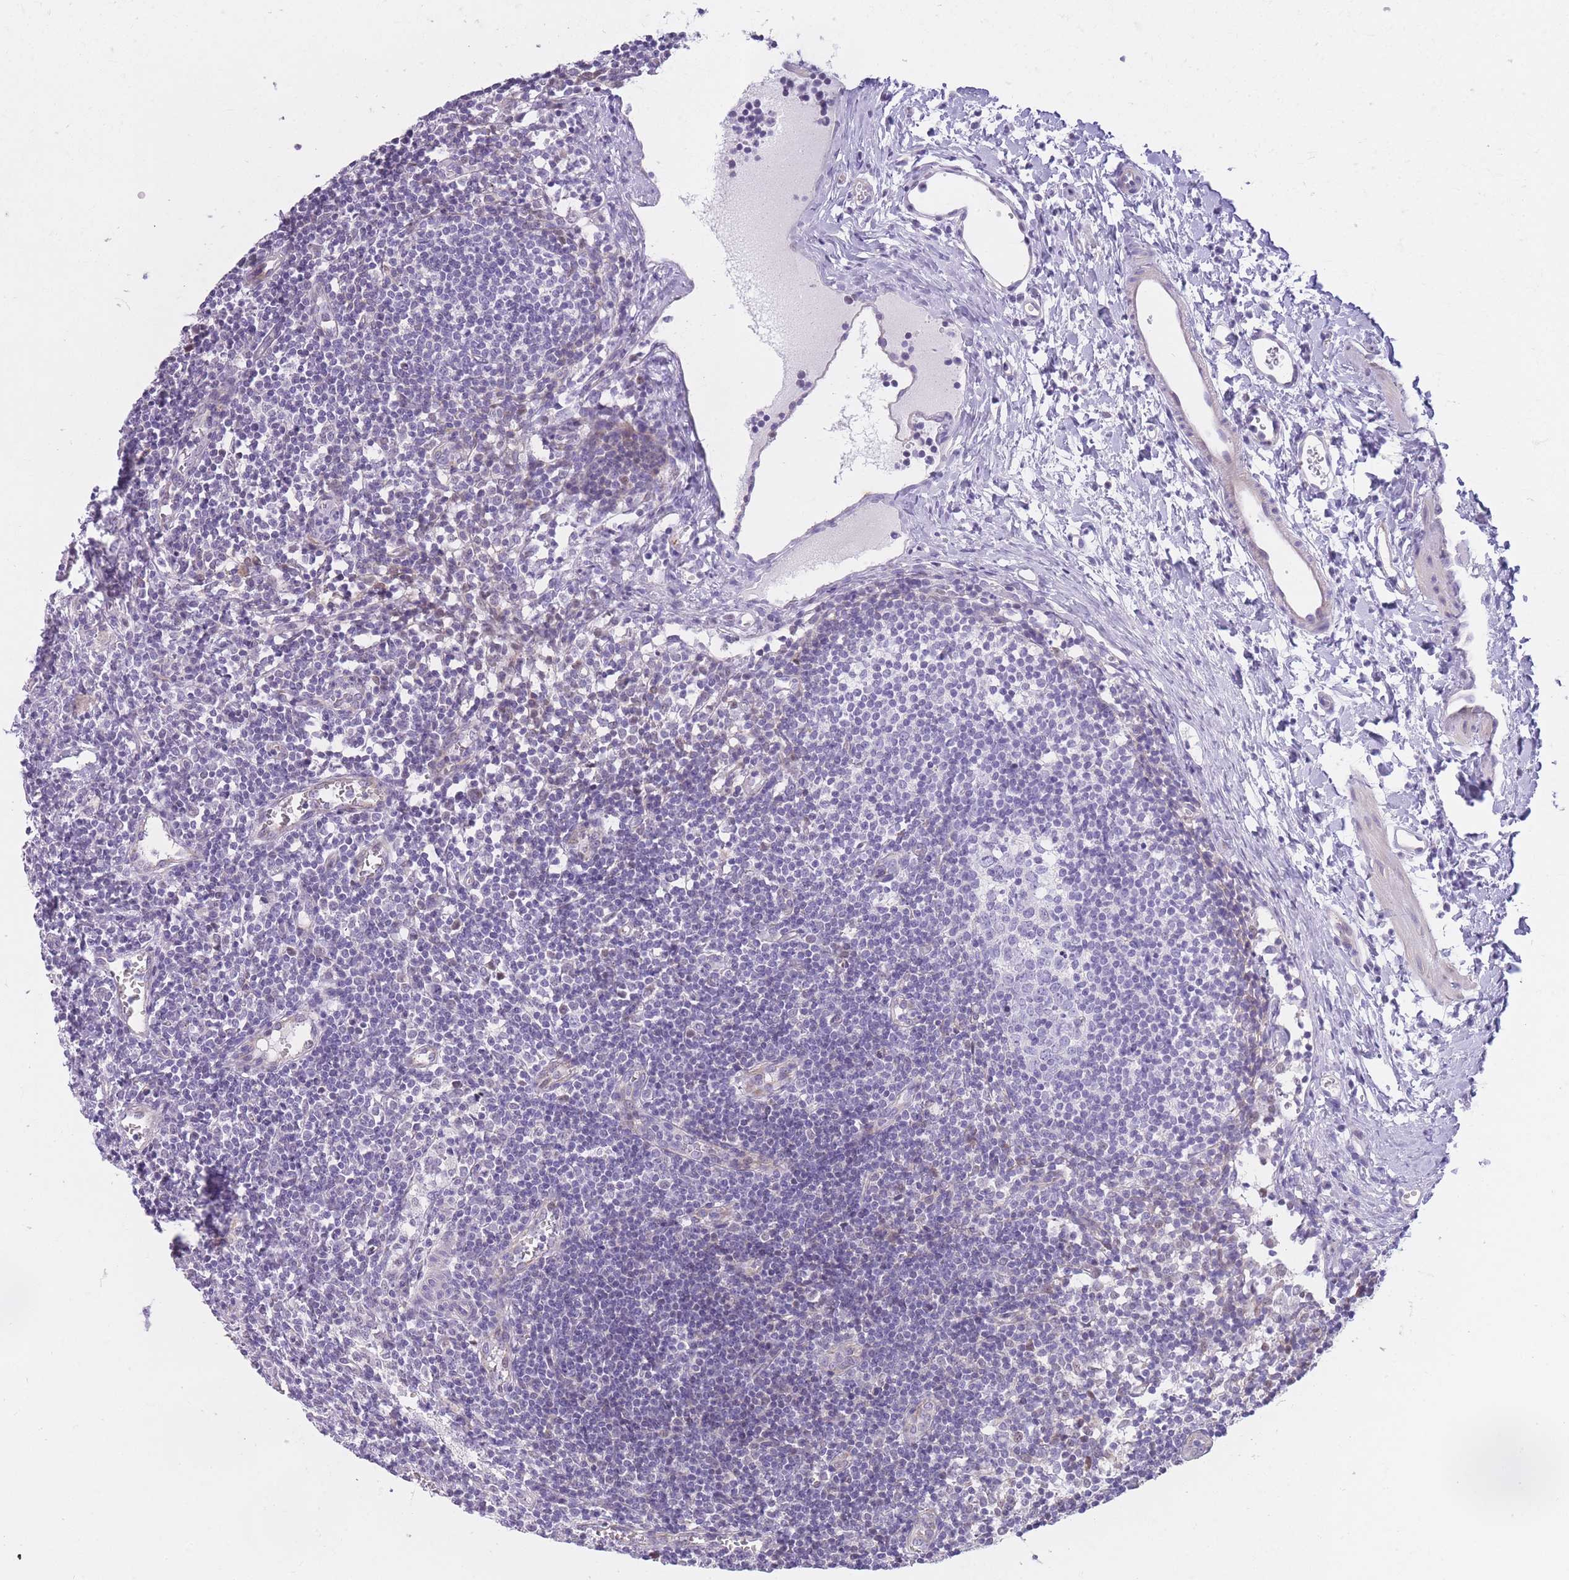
{"staining": {"intensity": "negative", "quantity": "none", "location": "none"}, "tissue": "lymph node", "cell_type": "Germinal center cells", "image_type": "normal", "snomed": [{"axis": "morphology", "description": "Normal tissue, NOS"}, {"axis": "topography", "description": "Lymph node"}], "caption": "Immunohistochemistry micrograph of benign lymph node: human lymph node stained with DAB displays no significant protein expression in germinal center cells.", "gene": "IMPG1", "patient": {"sex": "female", "age": 37}}